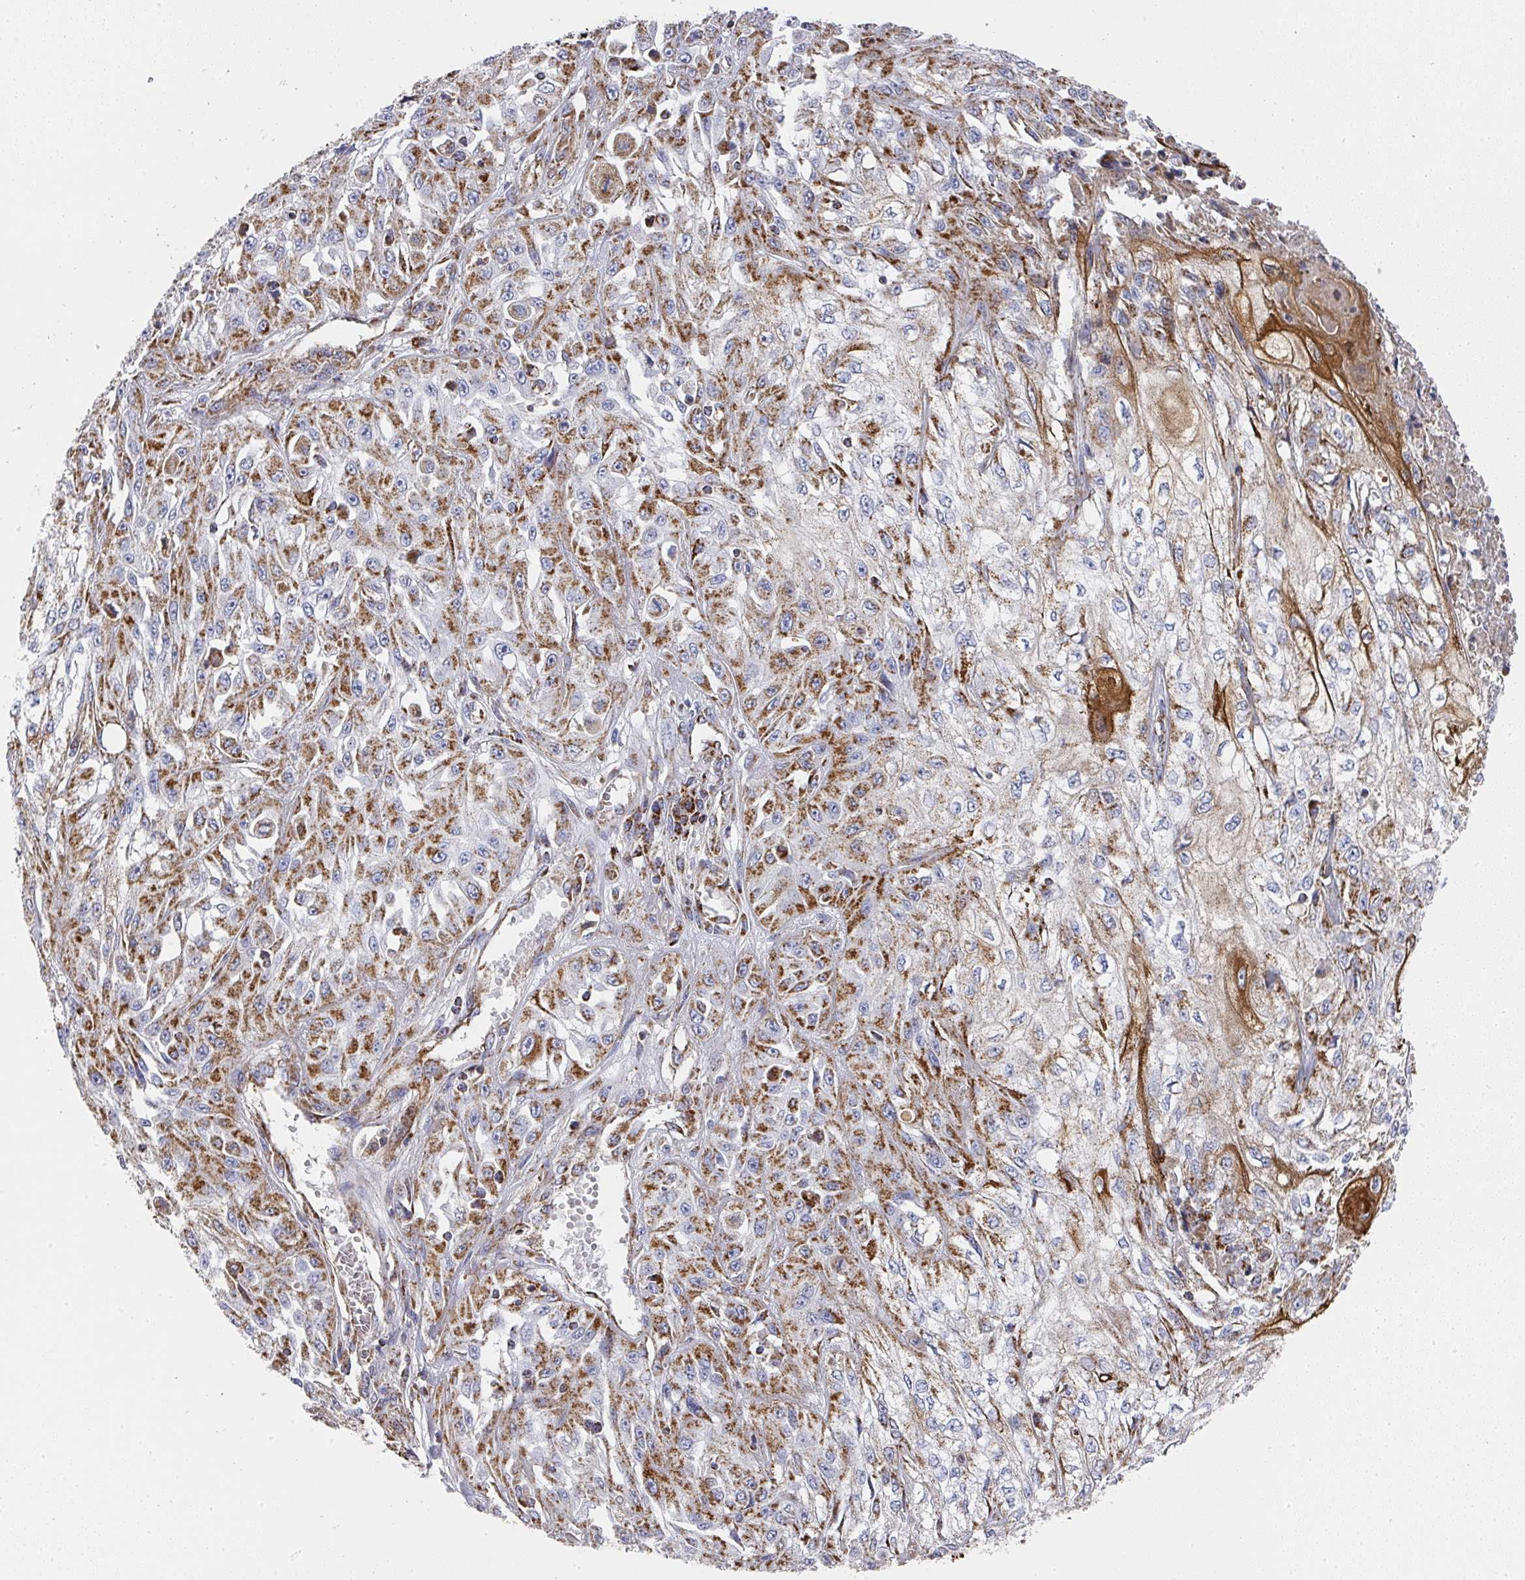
{"staining": {"intensity": "strong", "quantity": ">75%", "location": "cytoplasmic/membranous"}, "tissue": "skin cancer", "cell_type": "Tumor cells", "image_type": "cancer", "snomed": [{"axis": "morphology", "description": "Squamous cell carcinoma, NOS"}, {"axis": "morphology", "description": "Squamous cell carcinoma, metastatic, NOS"}, {"axis": "topography", "description": "Skin"}, {"axis": "topography", "description": "Lymph node"}], "caption": "Strong cytoplasmic/membranous positivity is seen in about >75% of tumor cells in metastatic squamous cell carcinoma (skin).", "gene": "UQCRFS1", "patient": {"sex": "male", "age": 75}}